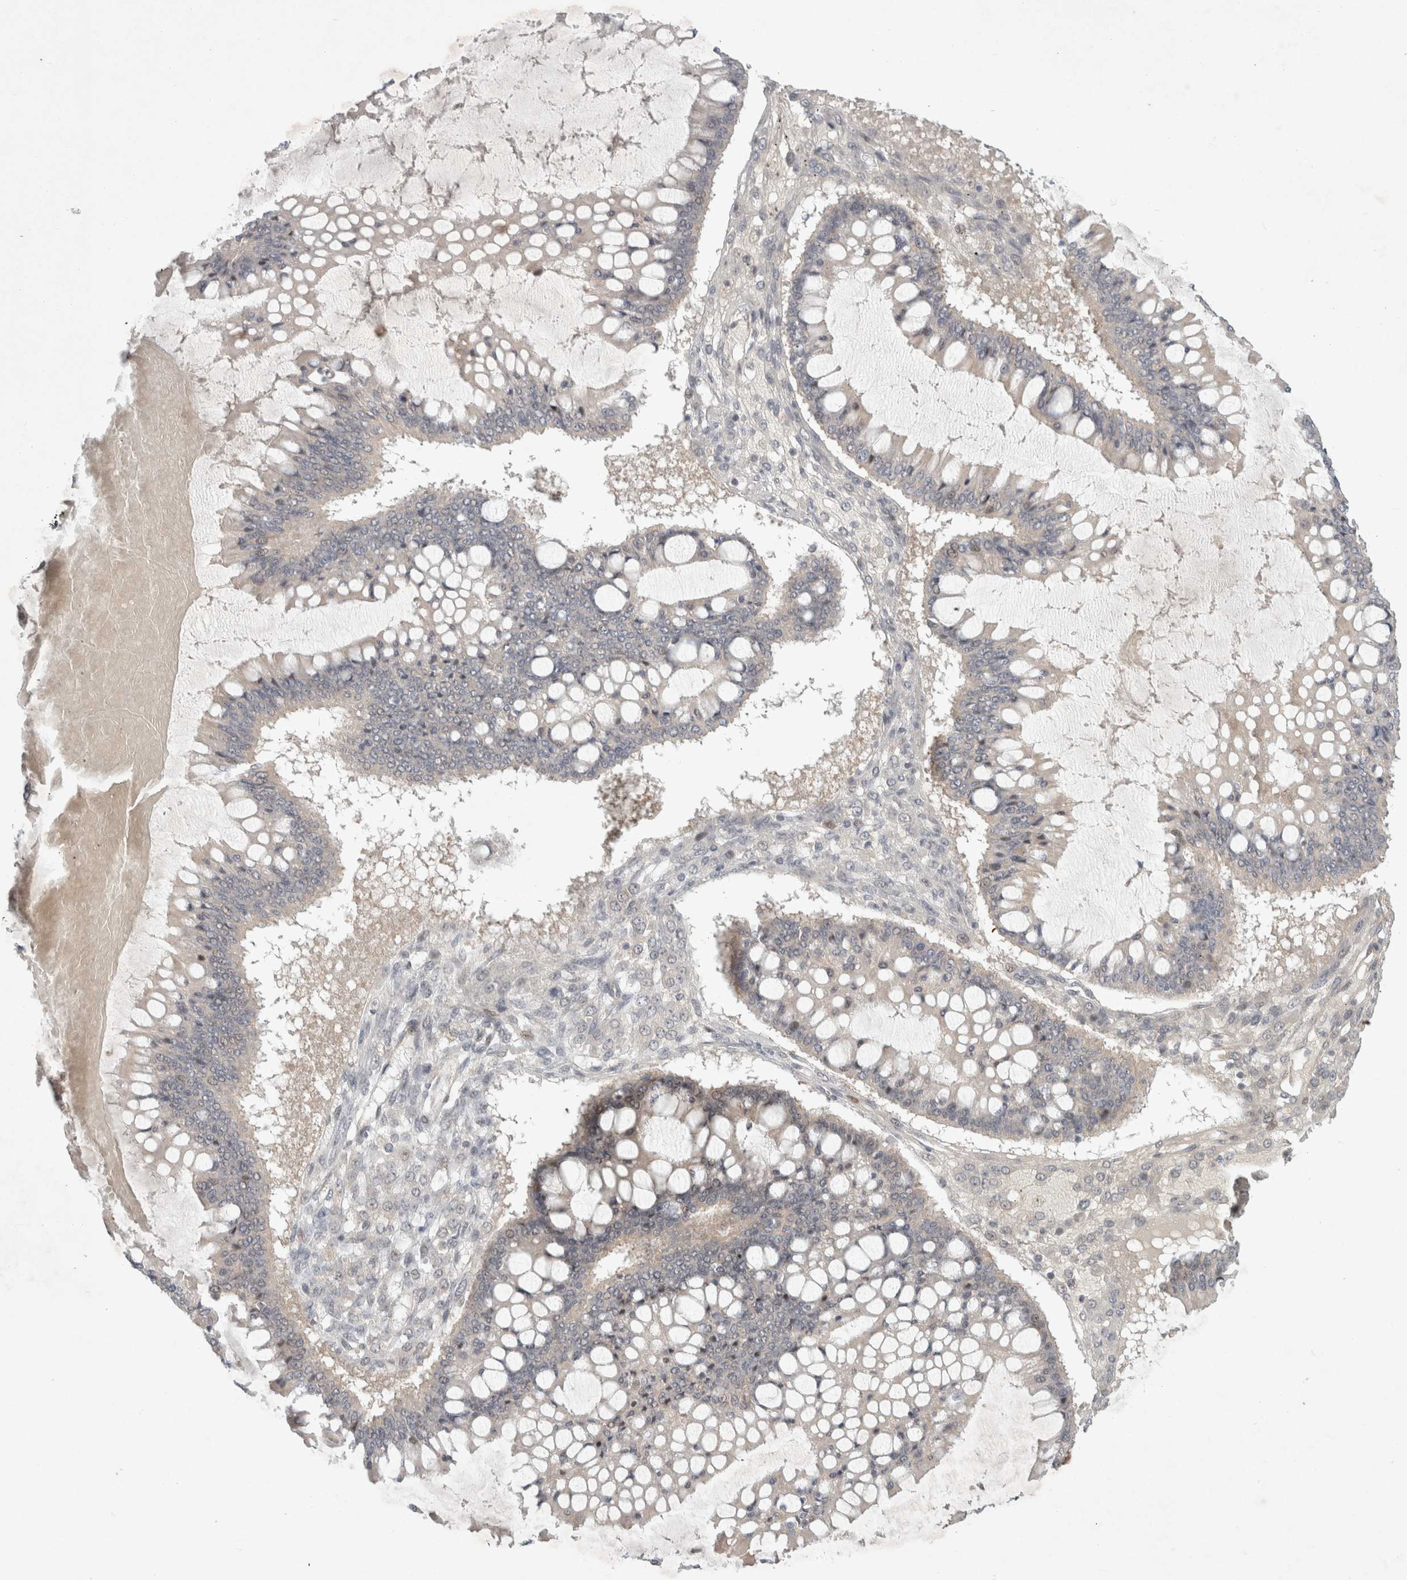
{"staining": {"intensity": "weak", "quantity": "<25%", "location": "cytoplasmic/membranous"}, "tissue": "ovarian cancer", "cell_type": "Tumor cells", "image_type": "cancer", "snomed": [{"axis": "morphology", "description": "Cystadenocarcinoma, mucinous, NOS"}, {"axis": "topography", "description": "Ovary"}], "caption": "A micrograph of human mucinous cystadenocarcinoma (ovarian) is negative for staining in tumor cells.", "gene": "RASAL2", "patient": {"sex": "female", "age": 73}}